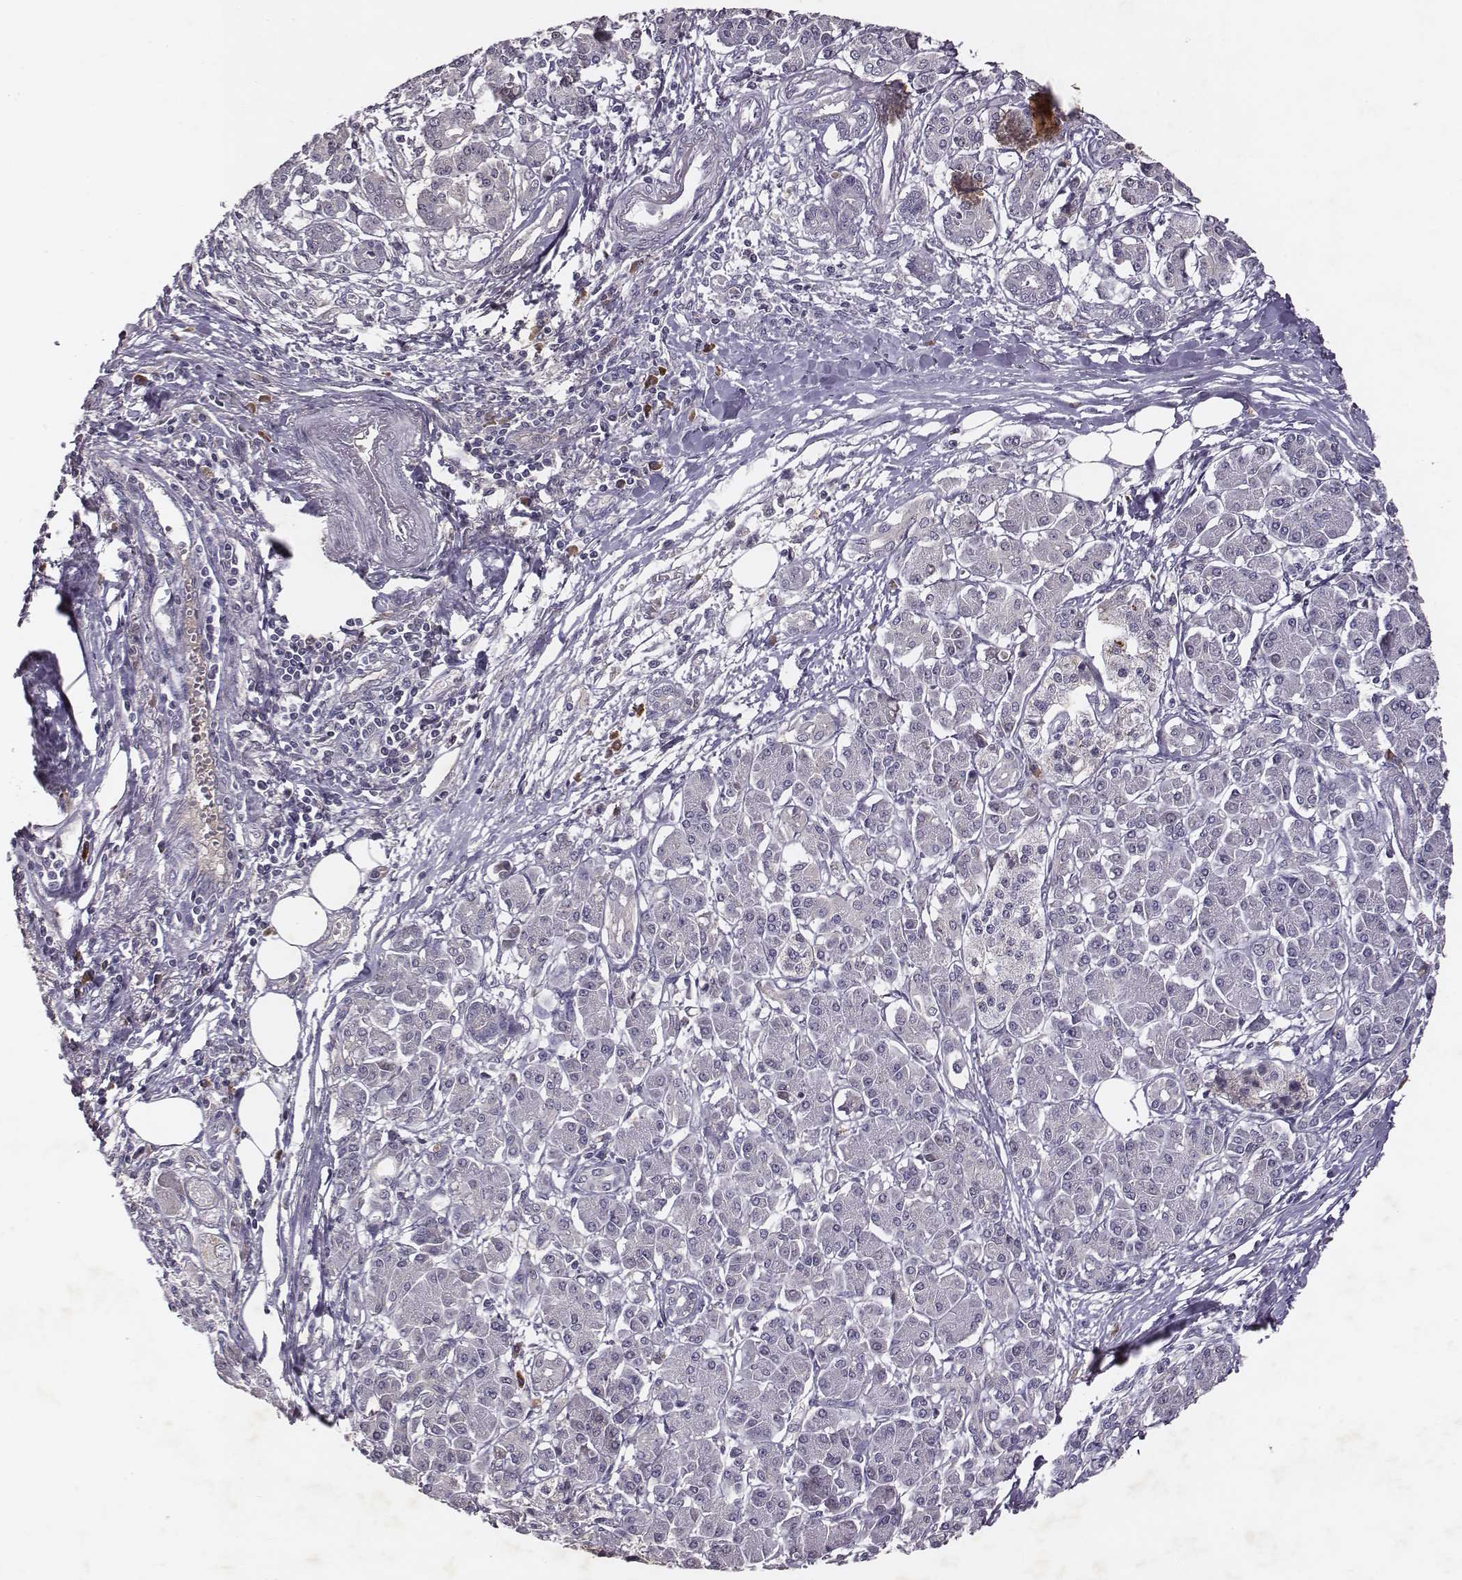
{"staining": {"intensity": "negative", "quantity": "none", "location": "none"}, "tissue": "pancreatic cancer", "cell_type": "Tumor cells", "image_type": "cancer", "snomed": [{"axis": "morphology", "description": "Adenocarcinoma, NOS"}, {"axis": "topography", "description": "Pancreas"}], "caption": "The photomicrograph exhibits no staining of tumor cells in adenocarcinoma (pancreatic).", "gene": "SLC22A6", "patient": {"sex": "female", "age": 68}}